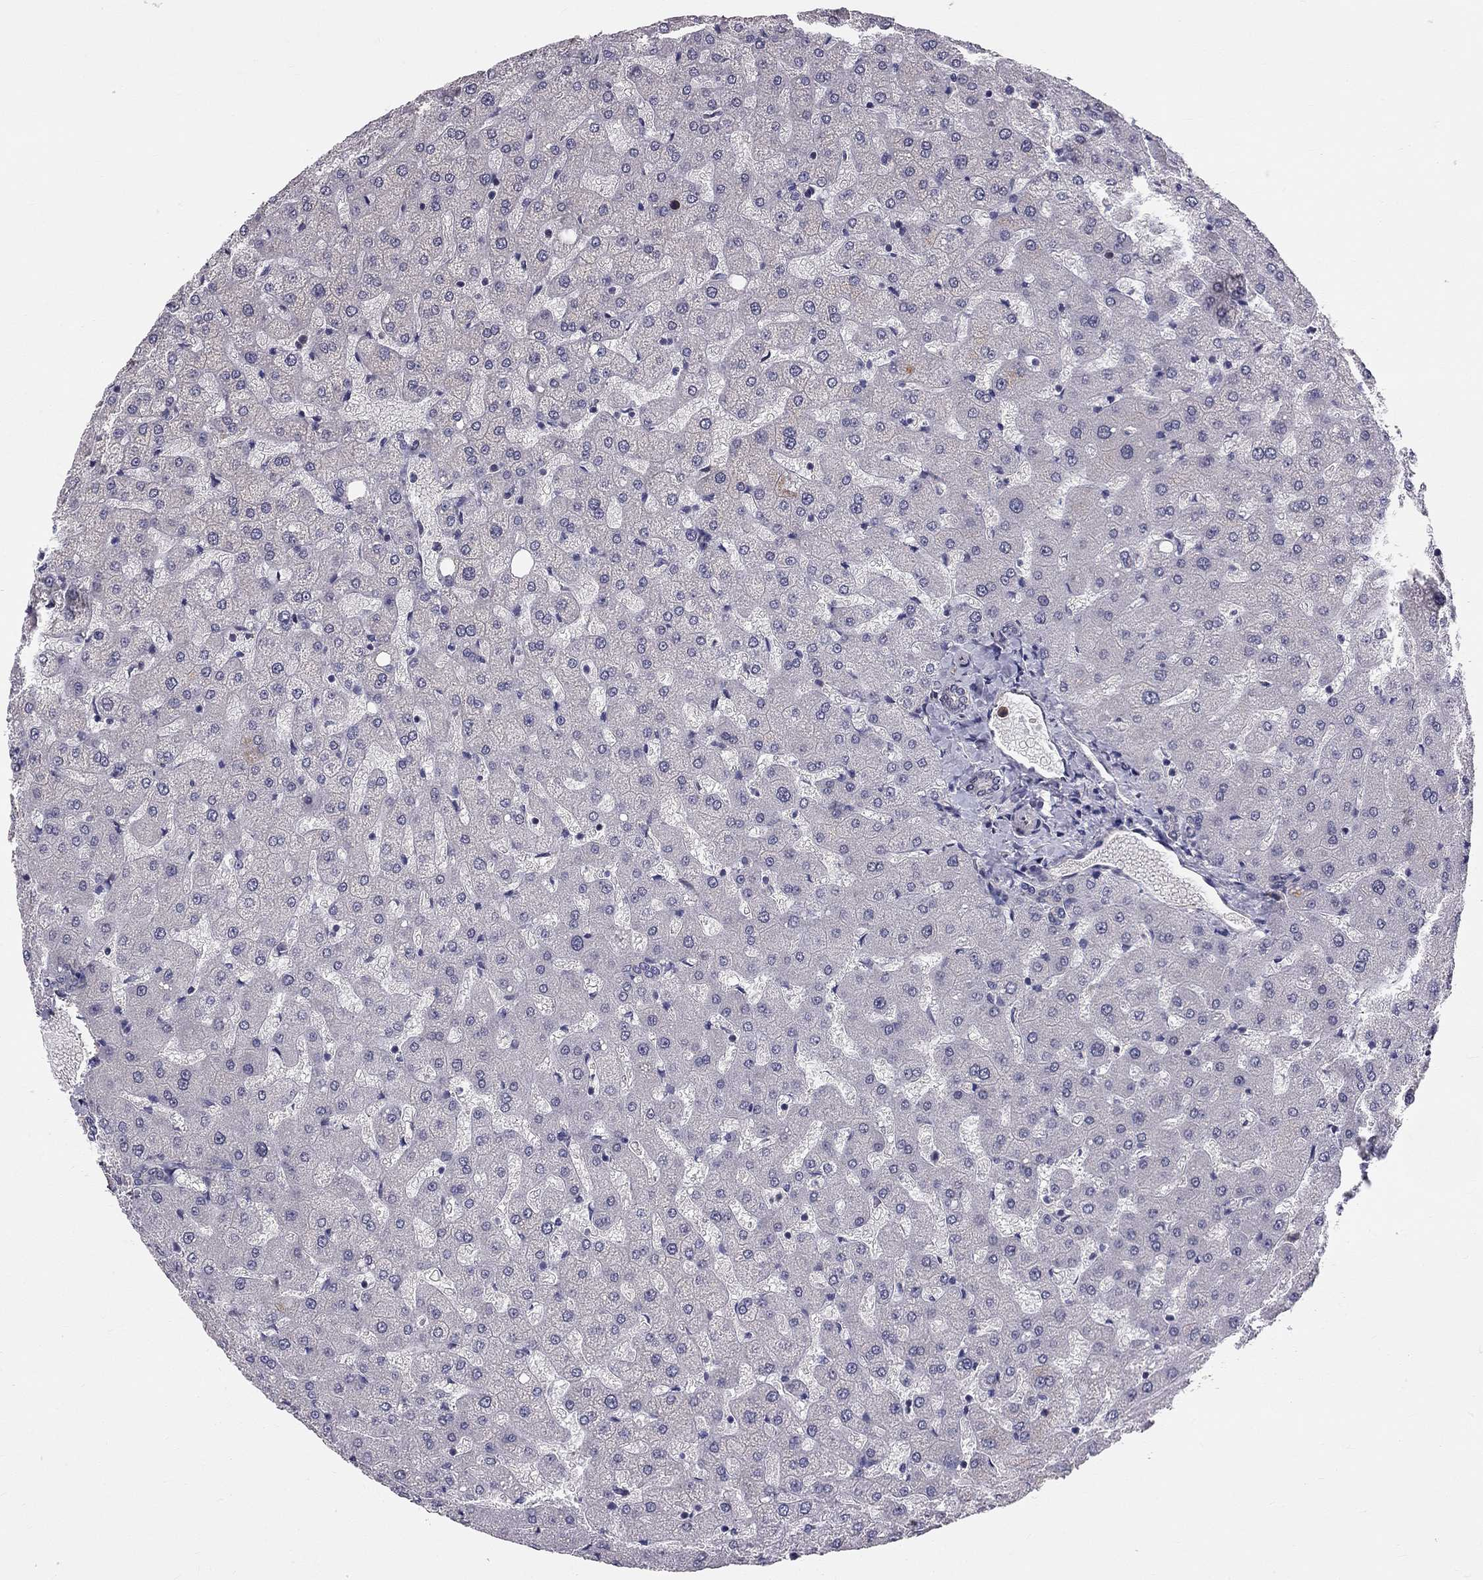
{"staining": {"intensity": "negative", "quantity": "none", "location": "none"}, "tissue": "liver", "cell_type": "Cholangiocytes", "image_type": "normal", "snomed": [{"axis": "morphology", "description": "Normal tissue, NOS"}, {"axis": "topography", "description": "Liver"}], "caption": "DAB (3,3'-diaminobenzidine) immunohistochemical staining of normal liver exhibits no significant staining in cholangiocytes. (Brightfield microscopy of DAB immunohistochemistry (IHC) at high magnification).", "gene": "GJB4", "patient": {"sex": "female", "age": 50}}